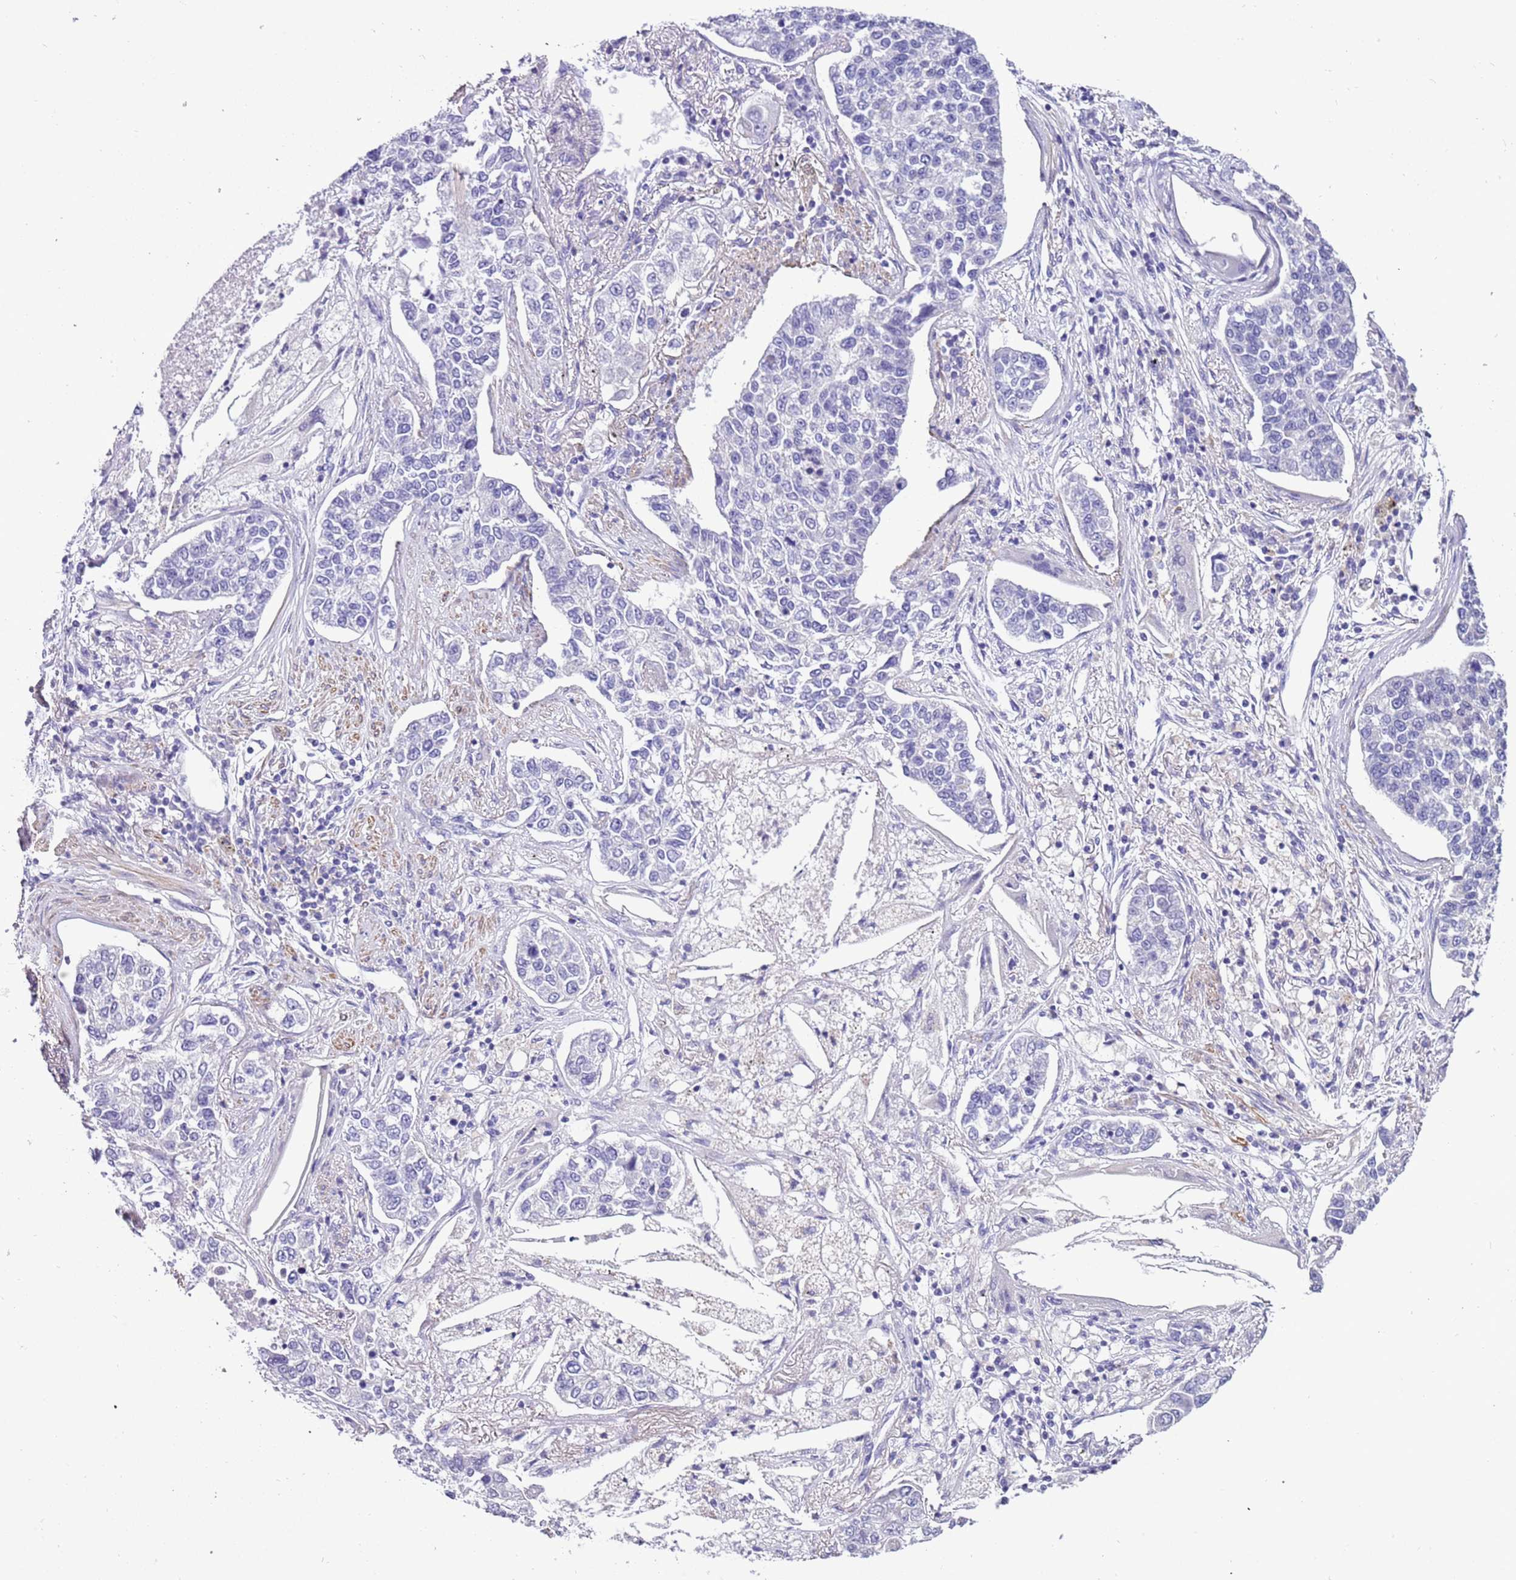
{"staining": {"intensity": "negative", "quantity": "none", "location": "none"}, "tissue": "lung cancer", "cell_type": "Tumor cells", "image_type": "cancer", "snomed": [{"axis": "morphology", "description": "Adenocarcinoma, NOS"}, {"axis": "topography", "description": "Lung"}], "caption": "Human lung cancer (adenocarcinoma) stained for a protein using immunohistochemistry (IHC) shows no staining in tumor cells.", "gene": "PCGF2", "patient": {"sex": "male", "age": 49}}